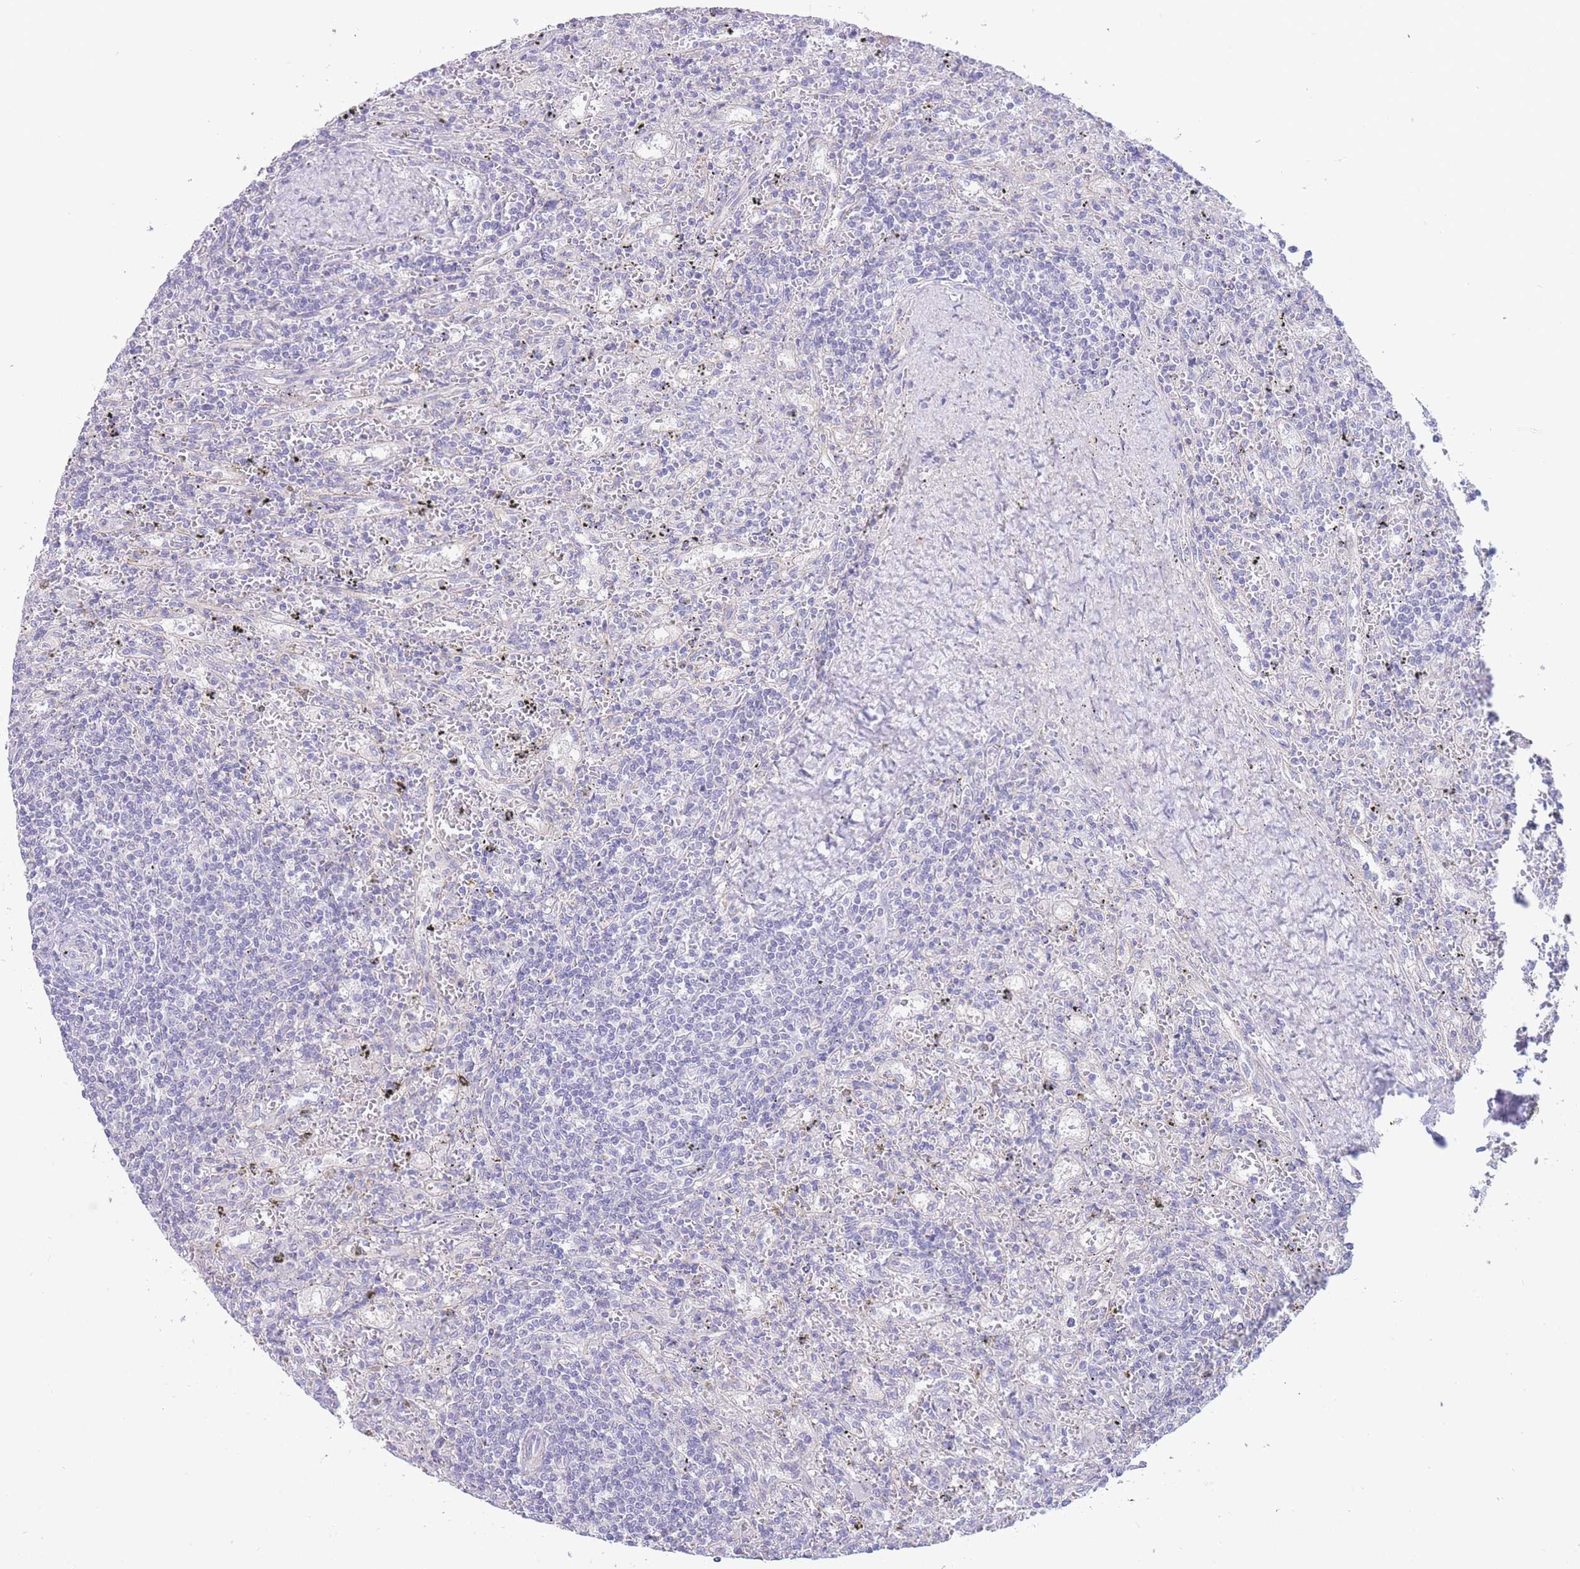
{"staining": {"intensity": "negative", "quantity": "none", "location": "none"}, "tissue": "lymphoma", "cell_type": "Tumor cells", "image_type": "cancer", "snomed": [{"axis": "morphology", "description": "Malignant lymphoma, non-Hodgkin's type, Low grade"}, {"axis": "topography", "description": "Spleen"}], "caption": "Tumor cells show no significant positivity in low-grade malignant lymphoma, non-Hodgkin's type.", "gene": "ALS2CL", "patient": {"sex": "male", "age": 76}}